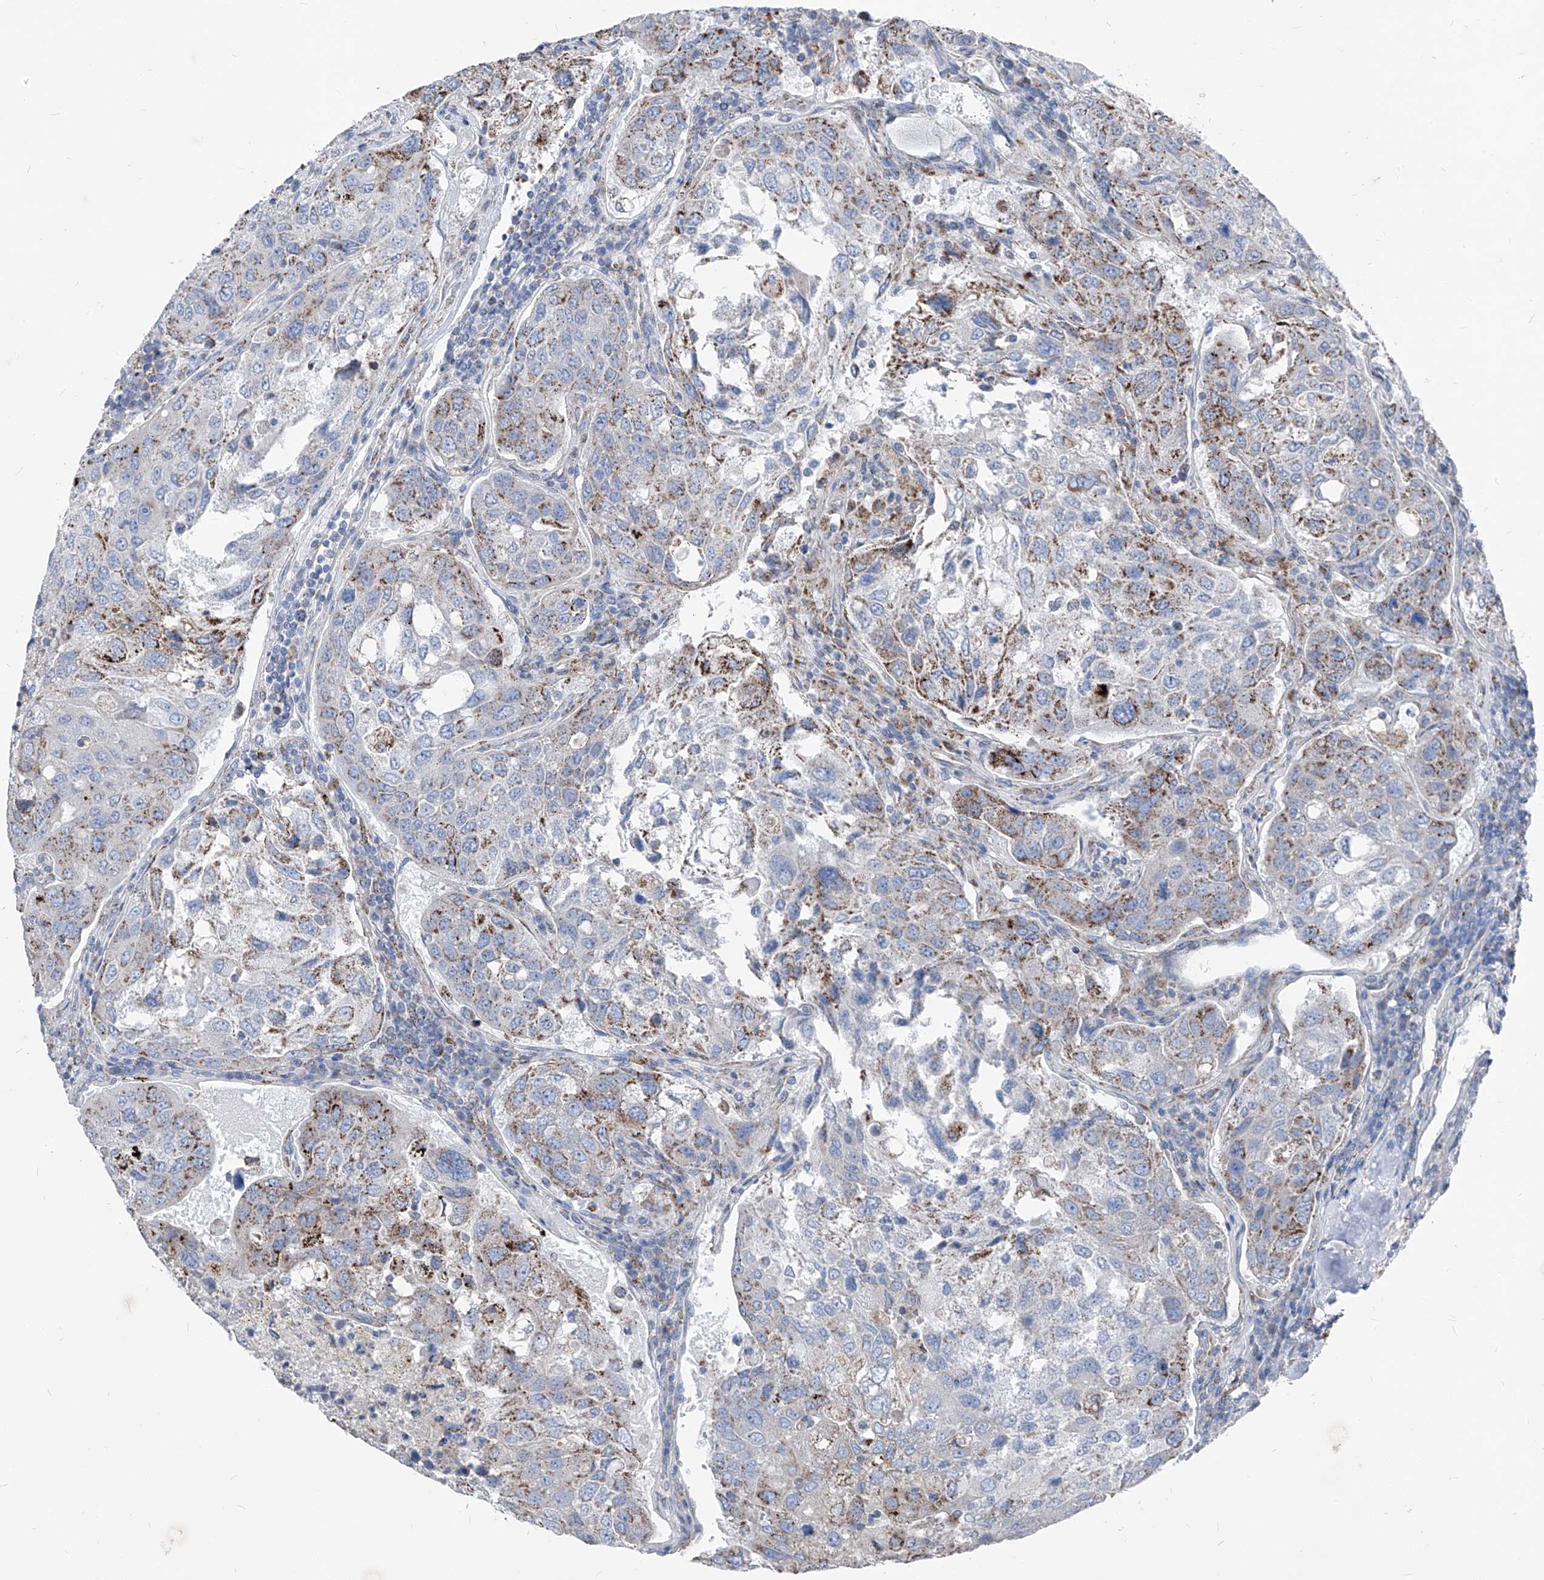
{"staining": {"intensity": "moderate", "quantity": "<25%", "location": "cytoplasmic/membranous"}, "tissue": "urothelial cancer", "cell_type": "Tumor cells", "image_type": "cancer", "snomed": [{"axis": "morphology", "description": "Urothelial carcinoma, High grade"}, {"axis": "topography", "description": "Lymph node"}, {"axis": "topography", "description": "Urinary bladder"}], "caption": "A micrograph of urothelial cancer stained for a protein shows moderate cytoplasmic/membranous brown staining in tumor cells.", "gene": "AGPS", "patient": {"sex": "male", "age": 51}}